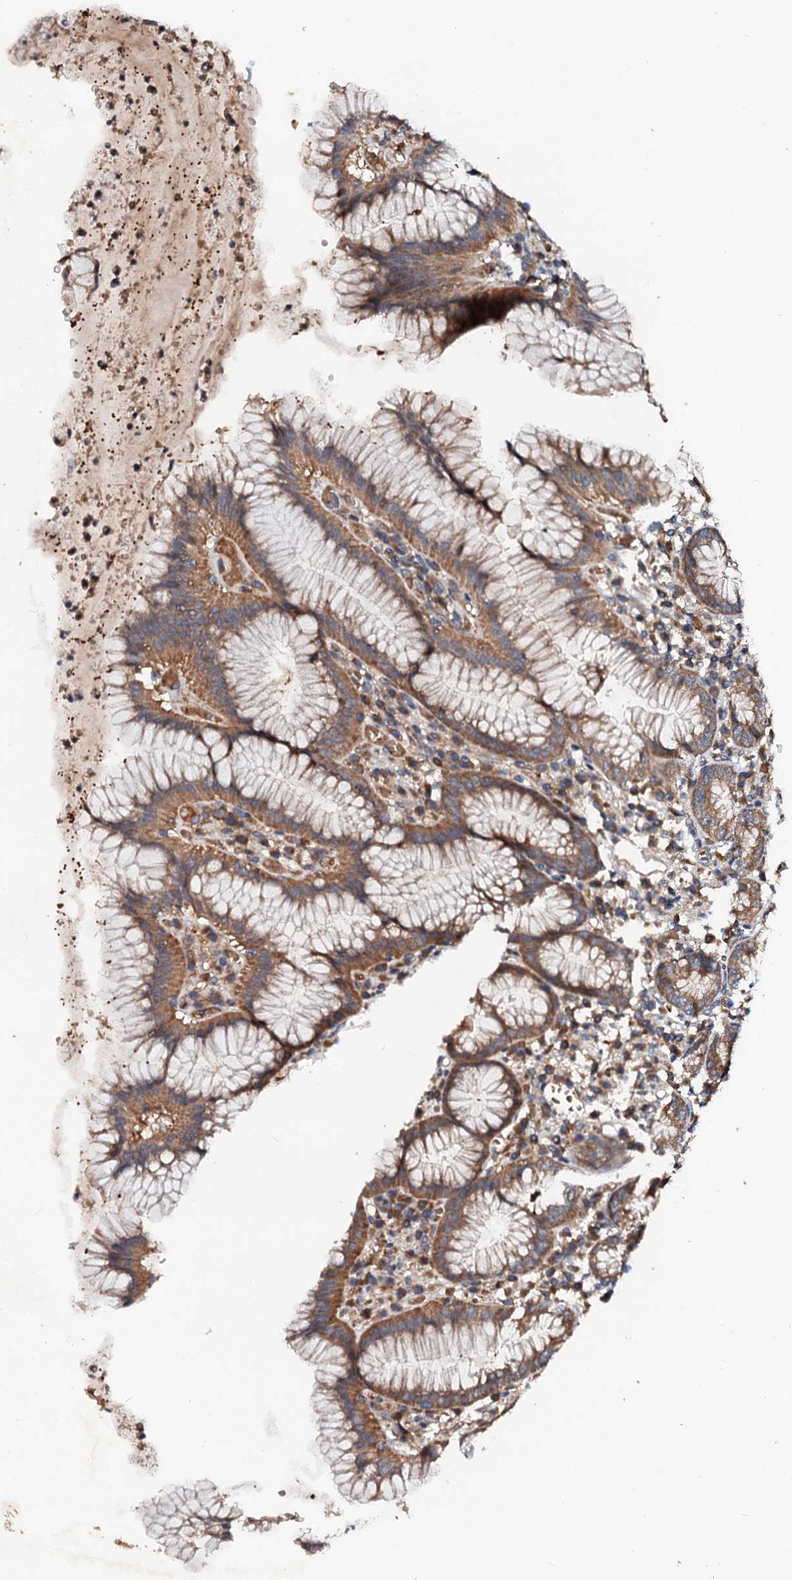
{"staining": {"intensity": "moderate", "quantity": ">75%", "location": "cytoplasmic/membranous"}, "tissue": "stomach", "cell_type": "Glandular cells", "image_type": "normal", "snomed": [{"axis": "morphology", "description": "Normal tissue, NOS"}, {"axis": "topography", "description": "Stomach"}], "caption": "Moderate cytoplasmic/membranous expression for a protein is present in about >75% of glandular cells of benign stomach using immunohistochemistry.", "gene": "EXTL1", "patient": {"sex": "male", "age": 55}}